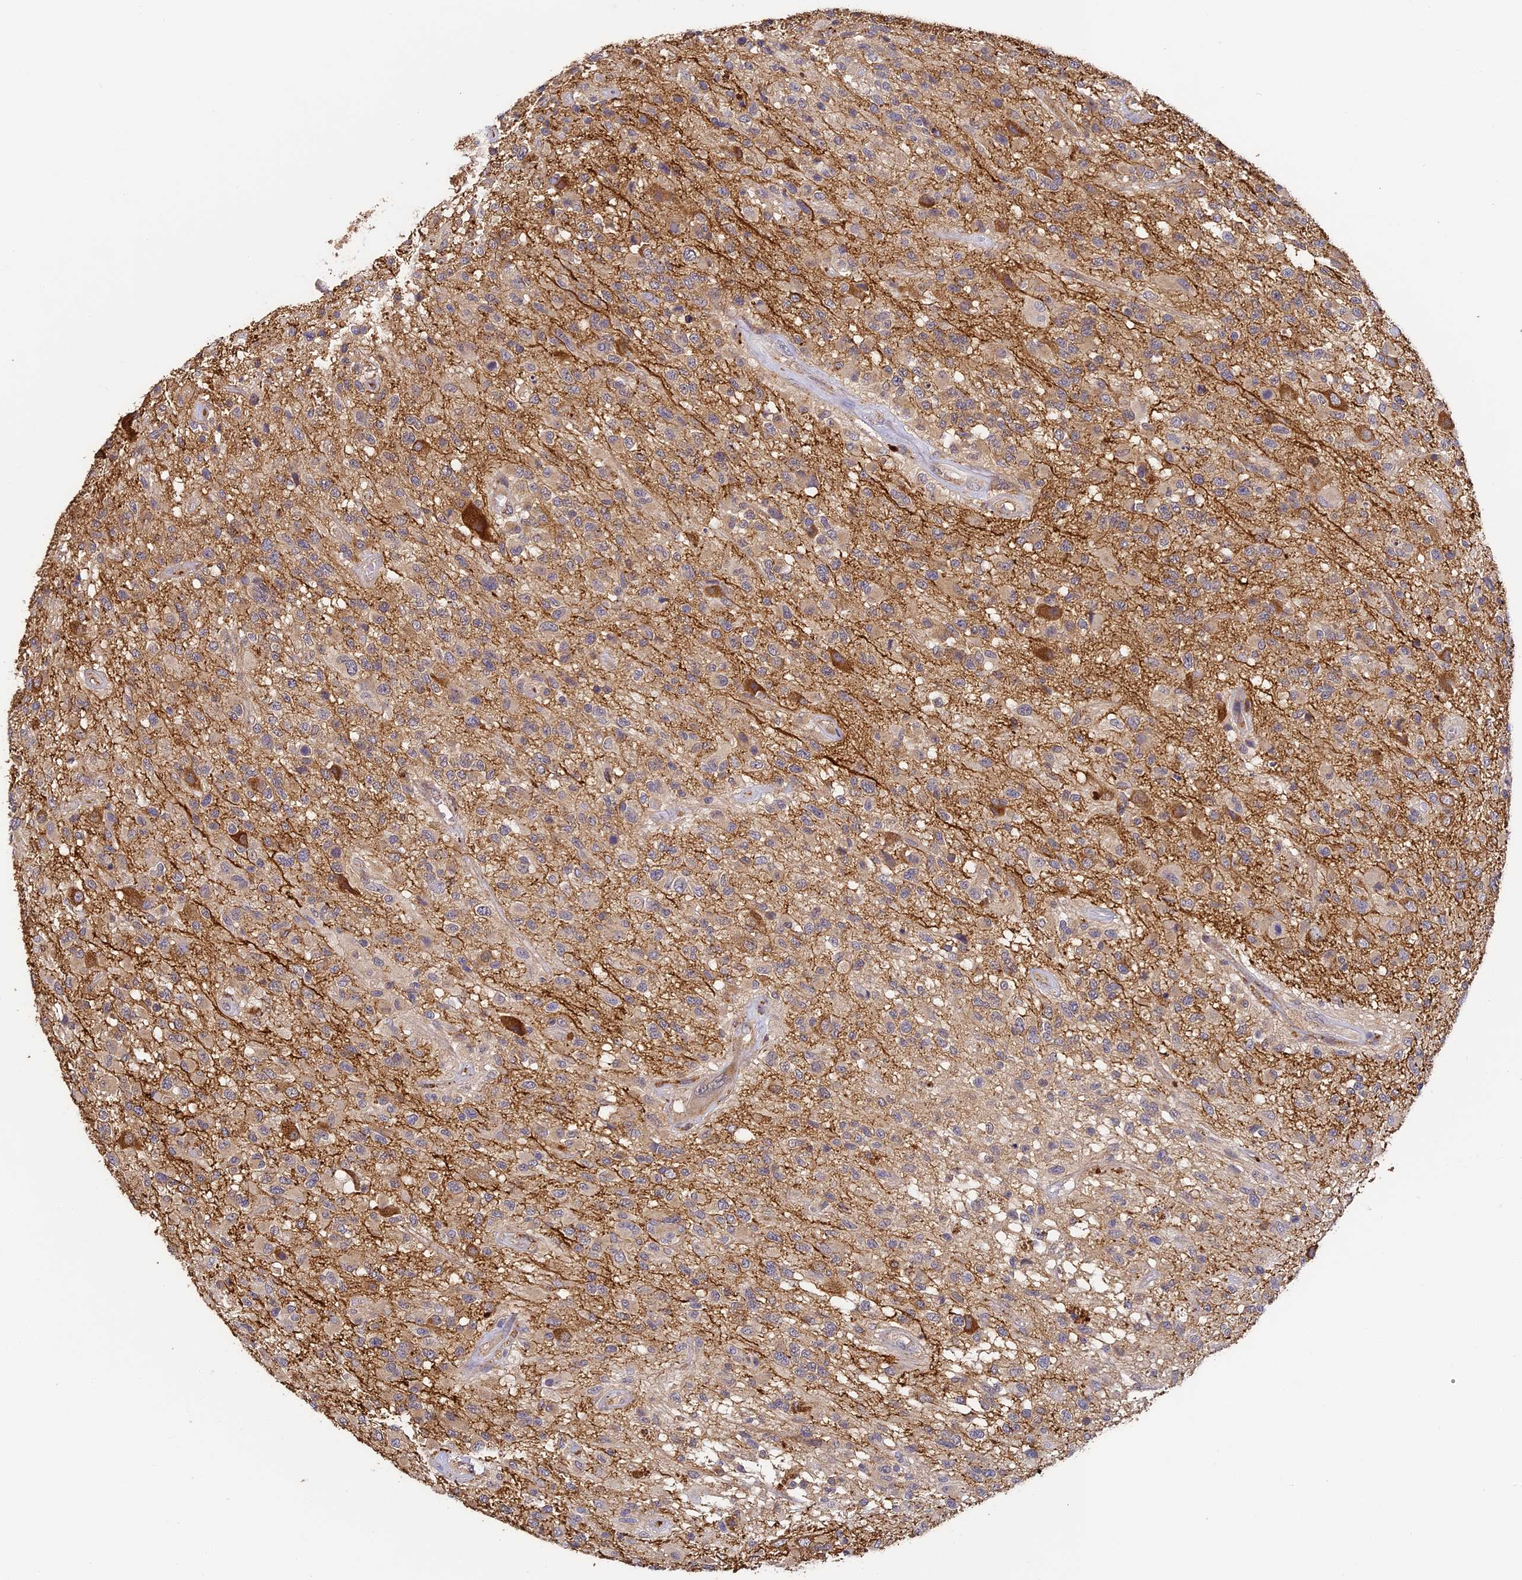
{"staining": {"intensity": "moderate", "quantity": "<25%", "location": "cytoplasmic/membranous"}, "tissue": "glioma", "cell_type": "Tumor cells", "image_type": "cancer", "snomed": [{"axis": "morphology", "description": "Glioma, malignant, High grade"}, {"axis": "morphology", "description": "Glioblastoma, NOS"}, {"axis": "topography", "description": "Brain"}], "caption": "High-power microscopy captured an immunohistochemistry (IHC) histopathology image of glioma, revealing moderate cytoplasmic/membranous staining in approximately <25% of tumor cells. (brown staining indicates protein expression, while blue staining denotes nuclei).", "gene": "YAE1", "patient": {"sex": "male", "age": 60}}